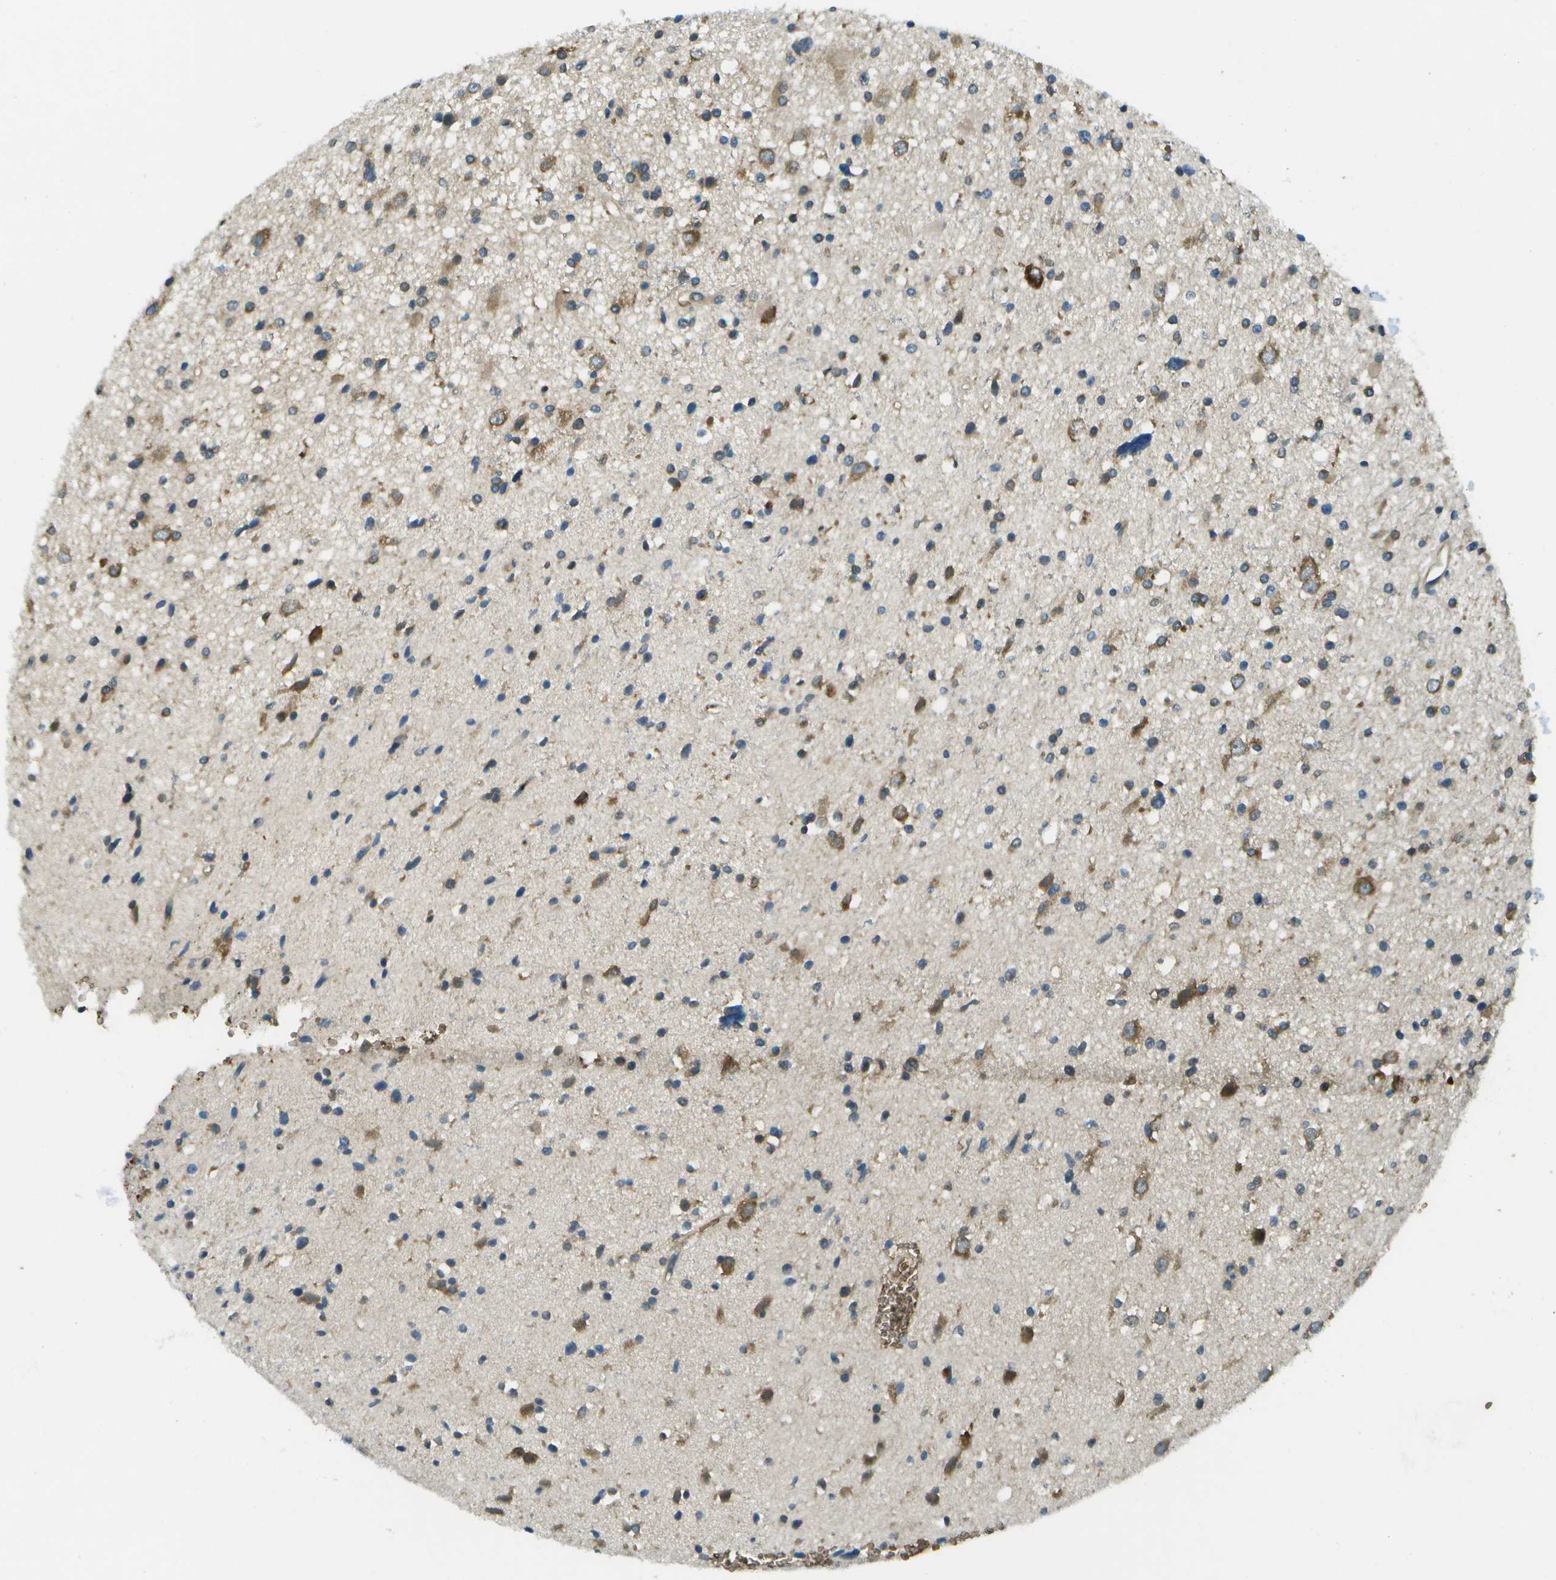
{"staining": {"intensity": "moderate", "quantity": "25%-75%", "location": "cytoplasmic/membranous"}, "tissue": "glioma", "cell_type": "Tumor cells", "image_type": "cancer", "snomed": [{"axis": "morphology", "description": "Glioma, malignant, High grade"}, {"axis": "topography", "description": "Brain"}], "caption": "Immunohistochemistry photomicrograph of glioma stained for a protein (brown), which reveals medium levels of moderate cytoplasmic/membranous expression in approximately 25%-75% of tumor cells.", "gene": "CTIF", "patient": {"sex": "male", "age": 33}}